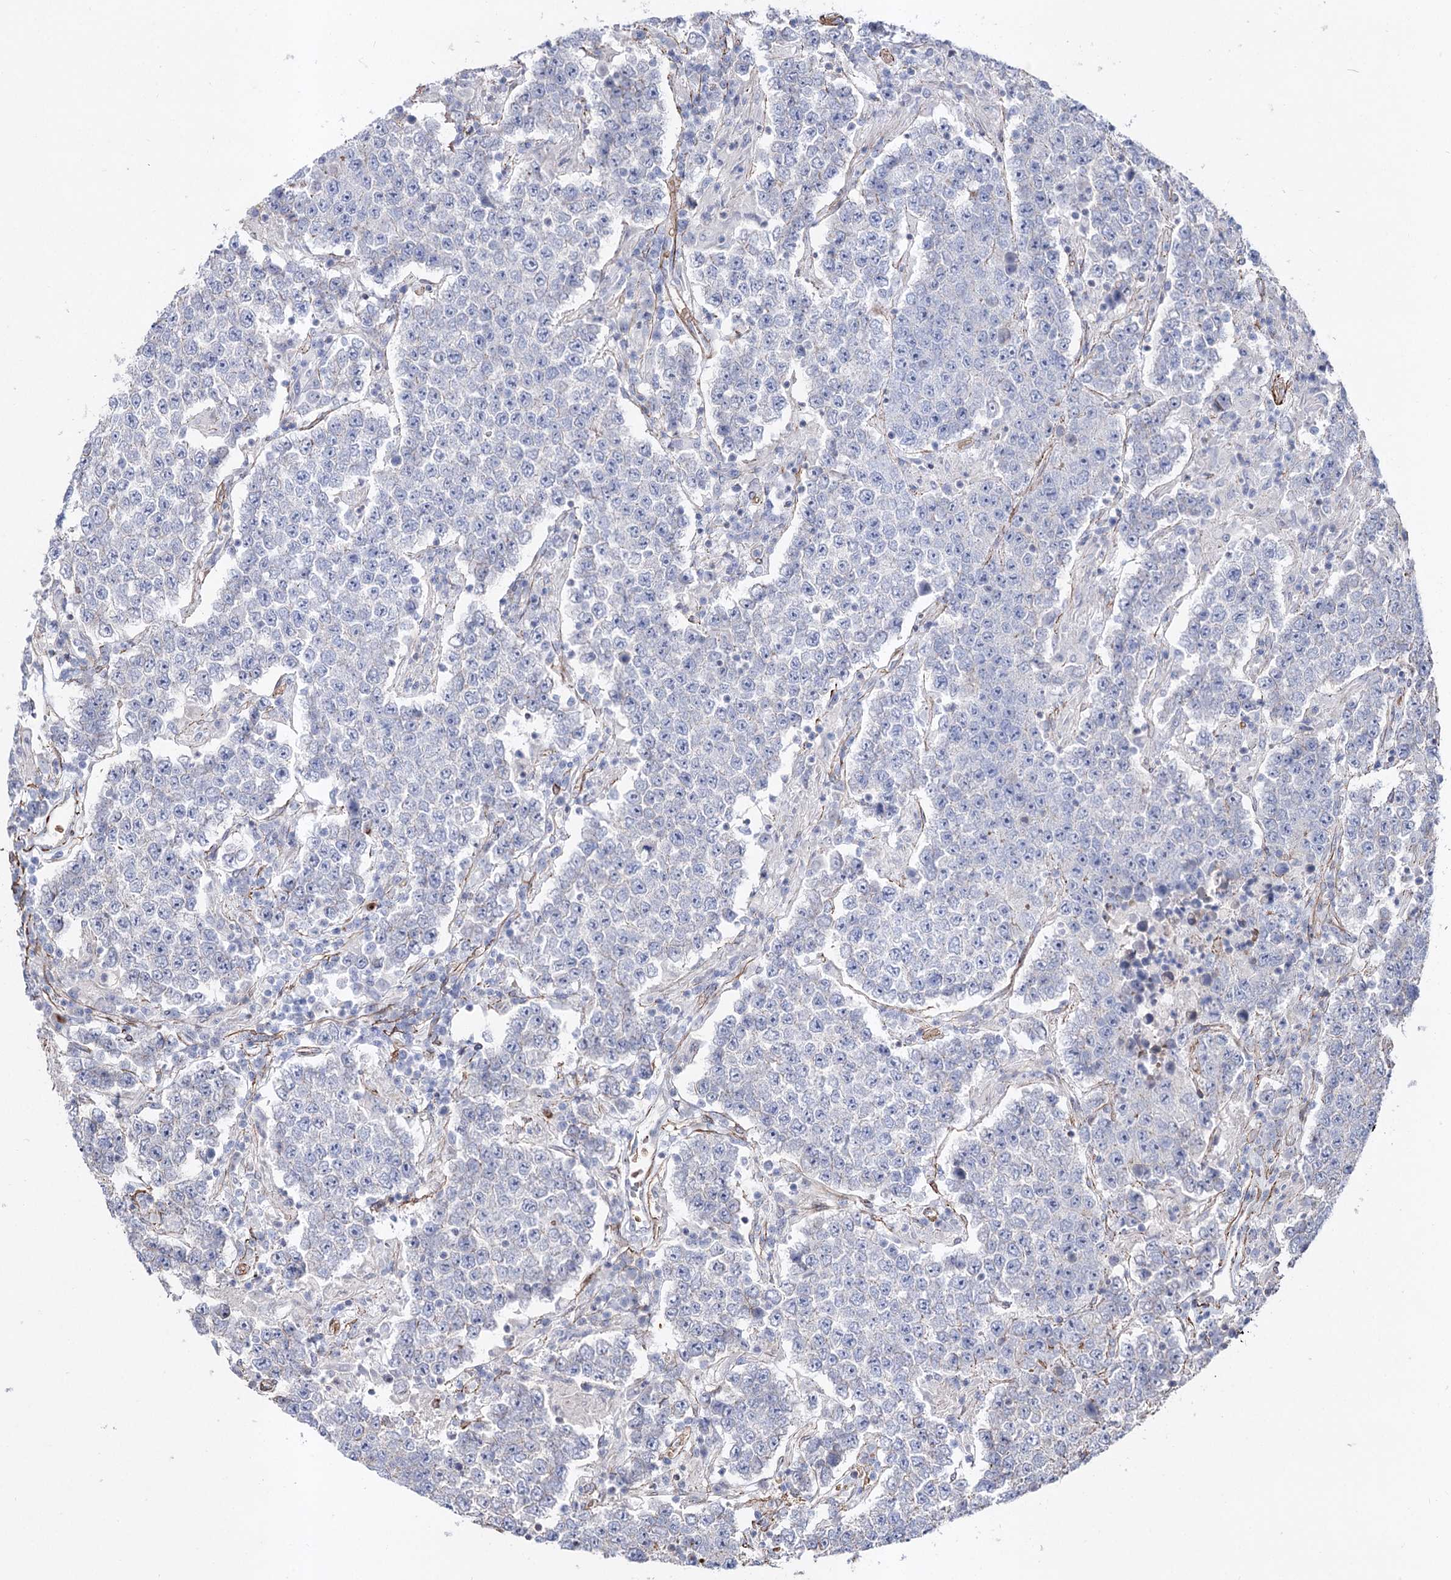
{"staining": {"intensity": "negative", "quantity": "none", "location": "none"}, "tissue": "testis cancer", "cell_type": "Tumor cells", "image_type": "cancer", "snomed": [{"axis": "morphology", "description": "Normal tissue, NOS"}, {"axis": "morphology", "description": "Urothelial carcinoma, High grade"}, {"axis": "morphology", "description": "Seminoma, NOS"}, {"axis": "morphology", "description": "Carcinoma, Embryonal, NOS"}, {"axis": "topography", "description": "Urinary bladder"}, {"axis": "topography", "description": "Testis"}], "caption": "A high-resolution histopathology image shows immunohistochemistry staining of testis urothelial carcinoma (high-grade), which exhibits no significant staining in tumor cells. (Brightfield microscopy of DAB IHC at high magnification).", "gene": "ARHGAP20", "patient": {"sex": "male", "age": 41}}